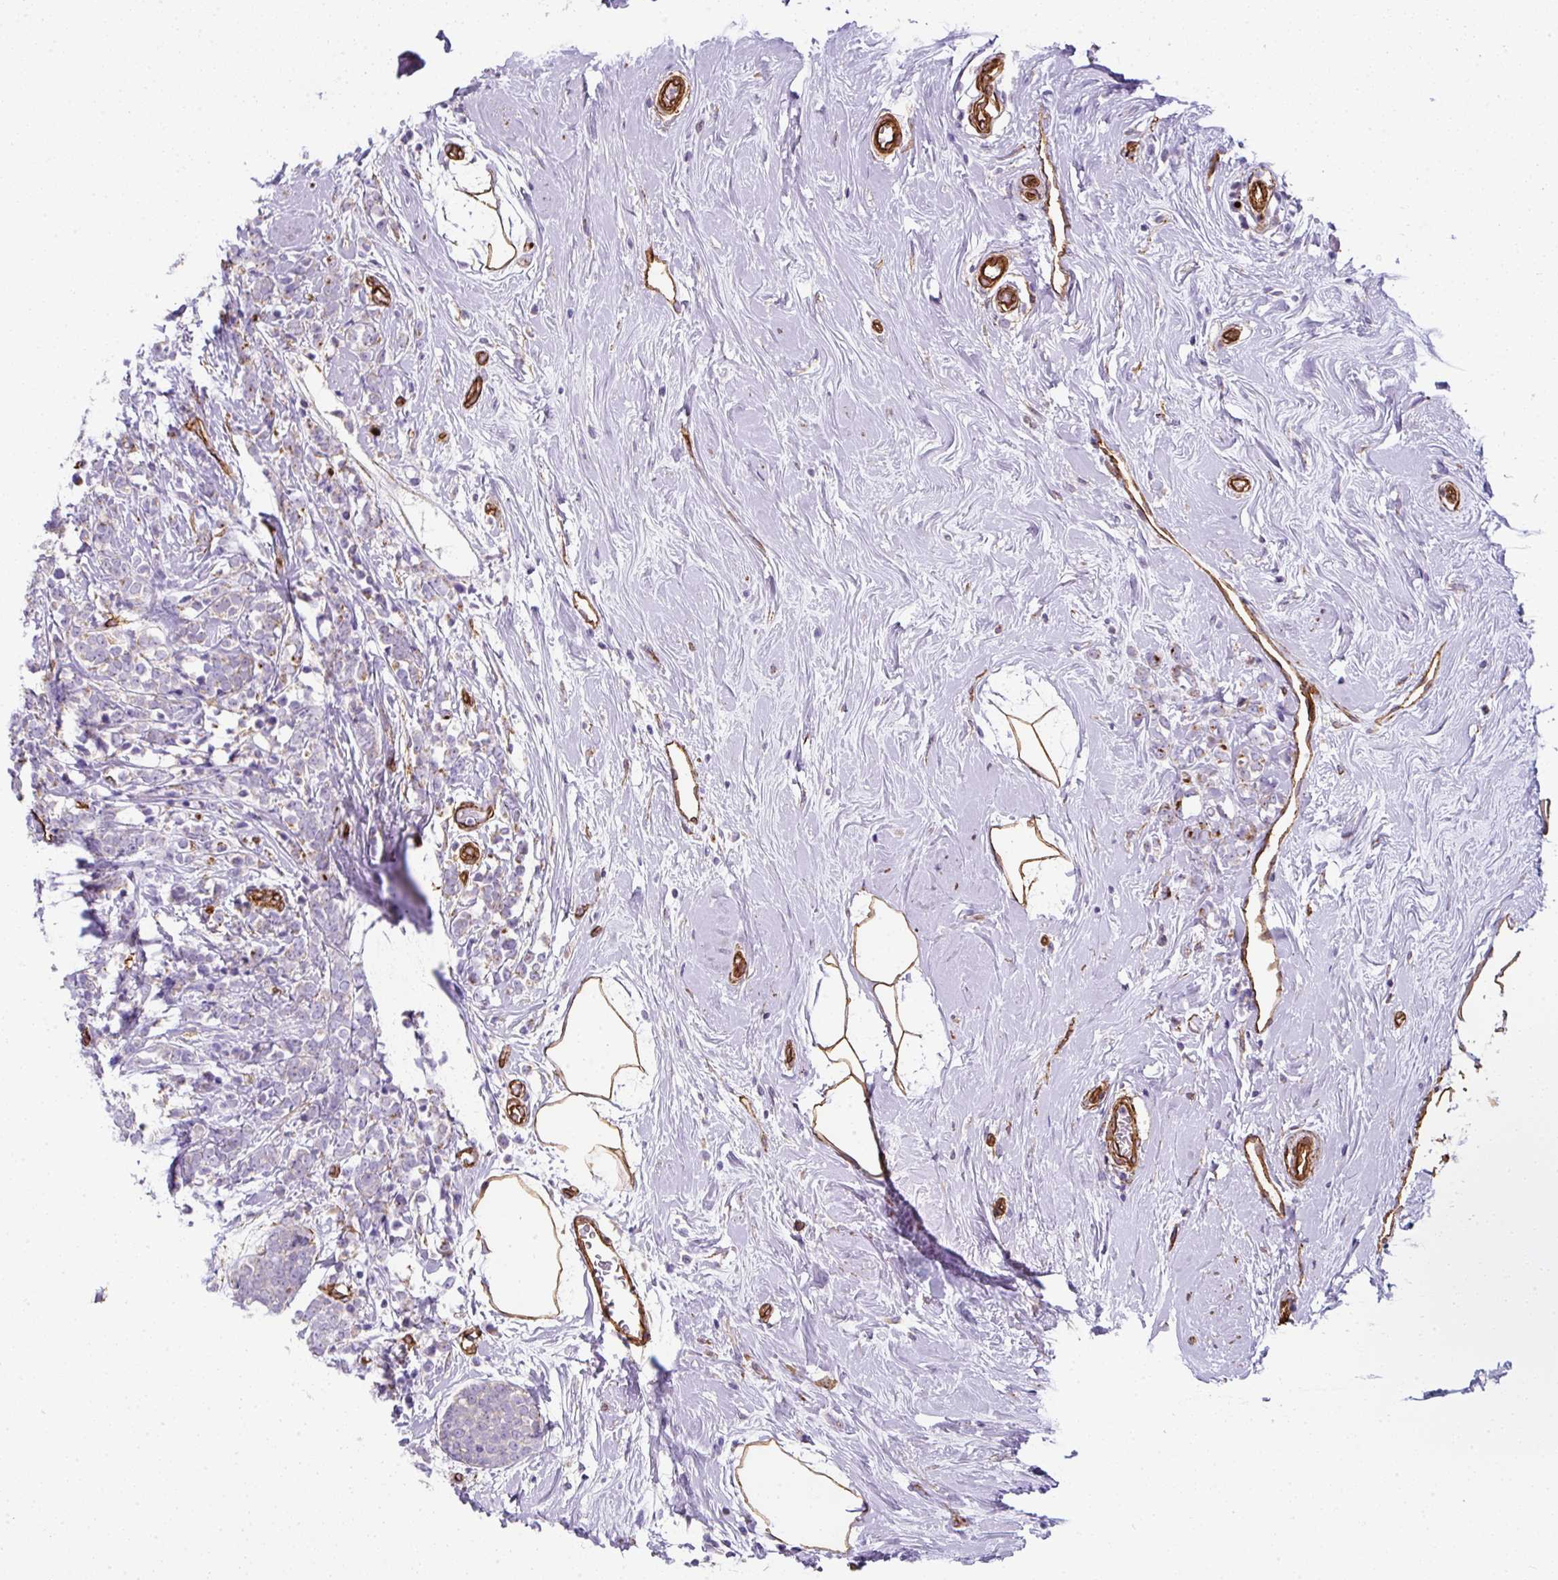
{"staining": {"intensity": "negative", "quantity": "none", "location": "none"}, "tissue": "breast cancer", "cell_type": "Tumor cells", "image_type": "cancer", "snomed": [{"axis": "morphology", "description": "Lobular carcinoma"}, {"axis": "topography", "description": "Breast"}], "caption": "Photomicrograph shows no protein positivity in tumor cells of breast cancer tissue.", "gene": "ANKUB1", "patient": {"sex": "female", "age": 58}}